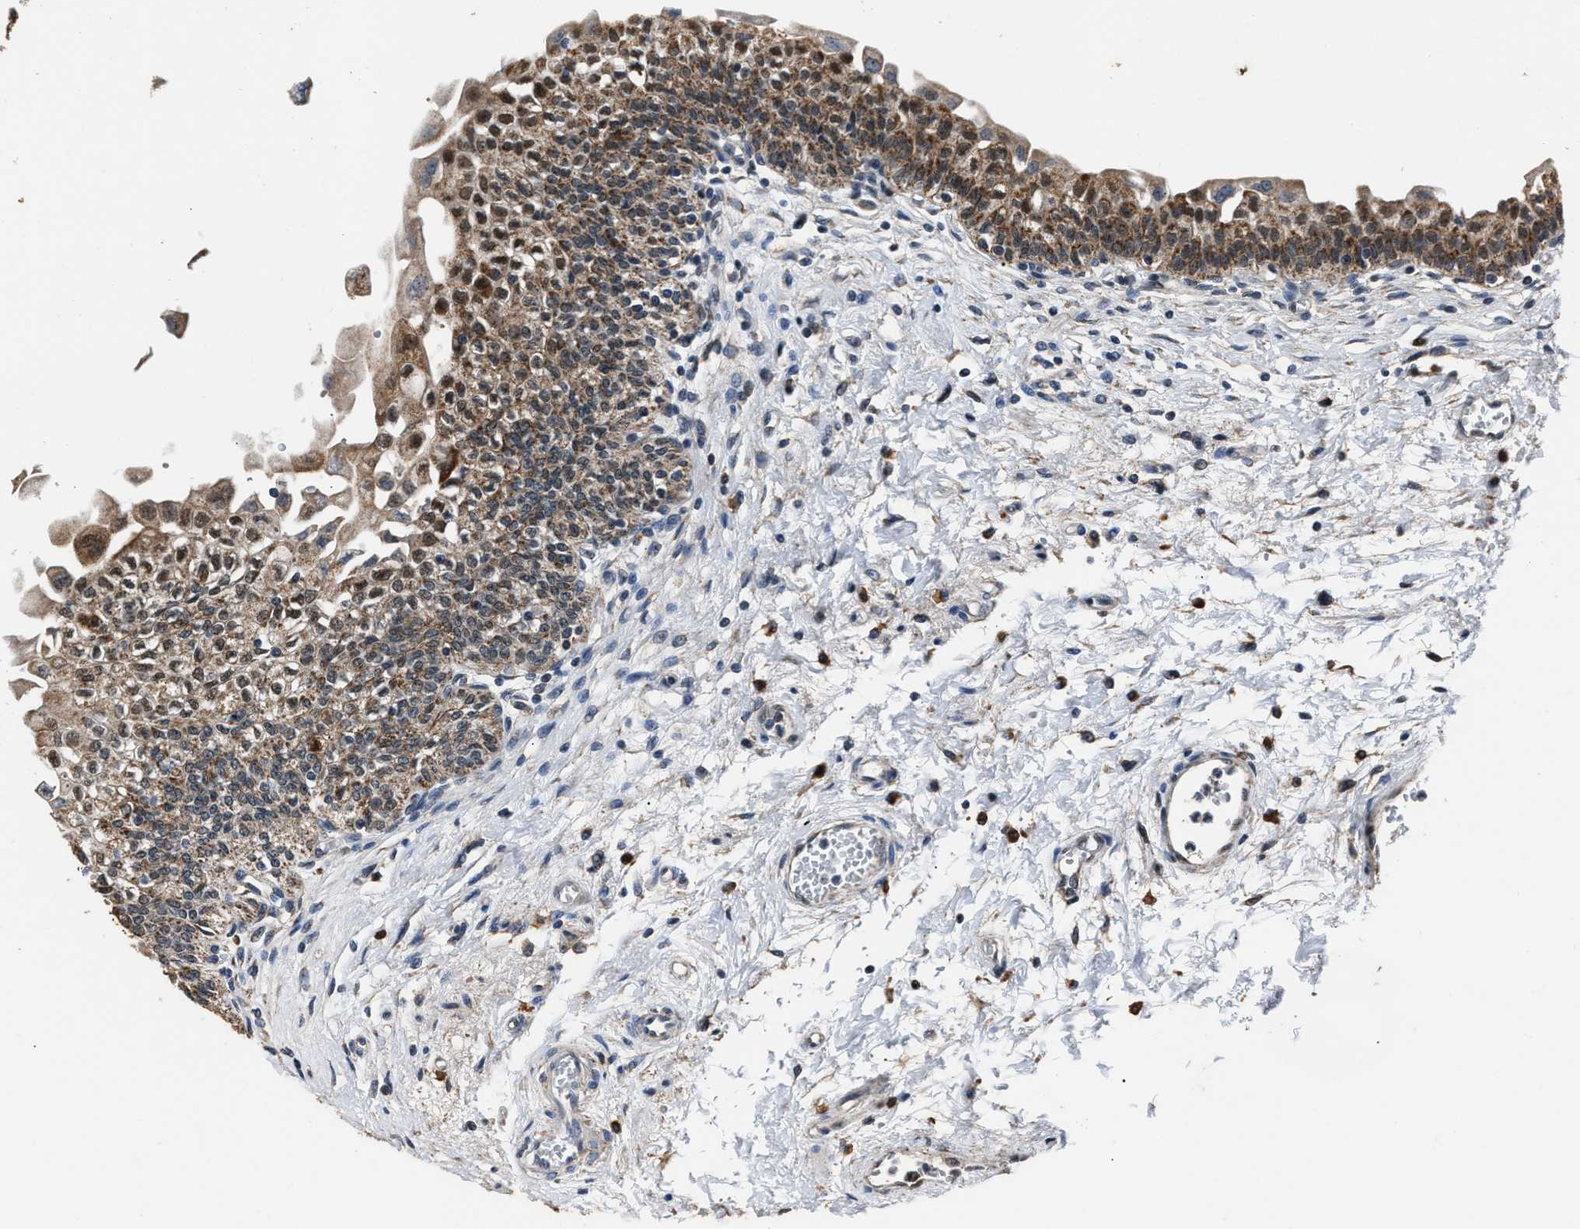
{"staining": {"intensity": "moderate", "quantity": "25%-75%", "location": "cytoplasmic/membranous,nuclear"}, "tissue": "urinary bladder", "cell_type": "Urothelial cells", "image_type": "normal", "snomed": [{"axis": "morphology", "description": "Normal tissue, NOS"}, {"axis": "topography", "description": "Urinary bladder"}], "caption": "Unremarkable urinary bladder displays moderate cytoplasmic/membranous,nuclear positivity in approximately 25%-75% of urothelial cells.", "gene": "NSUN5", "patient": {"sex": "male", "age": 55}}